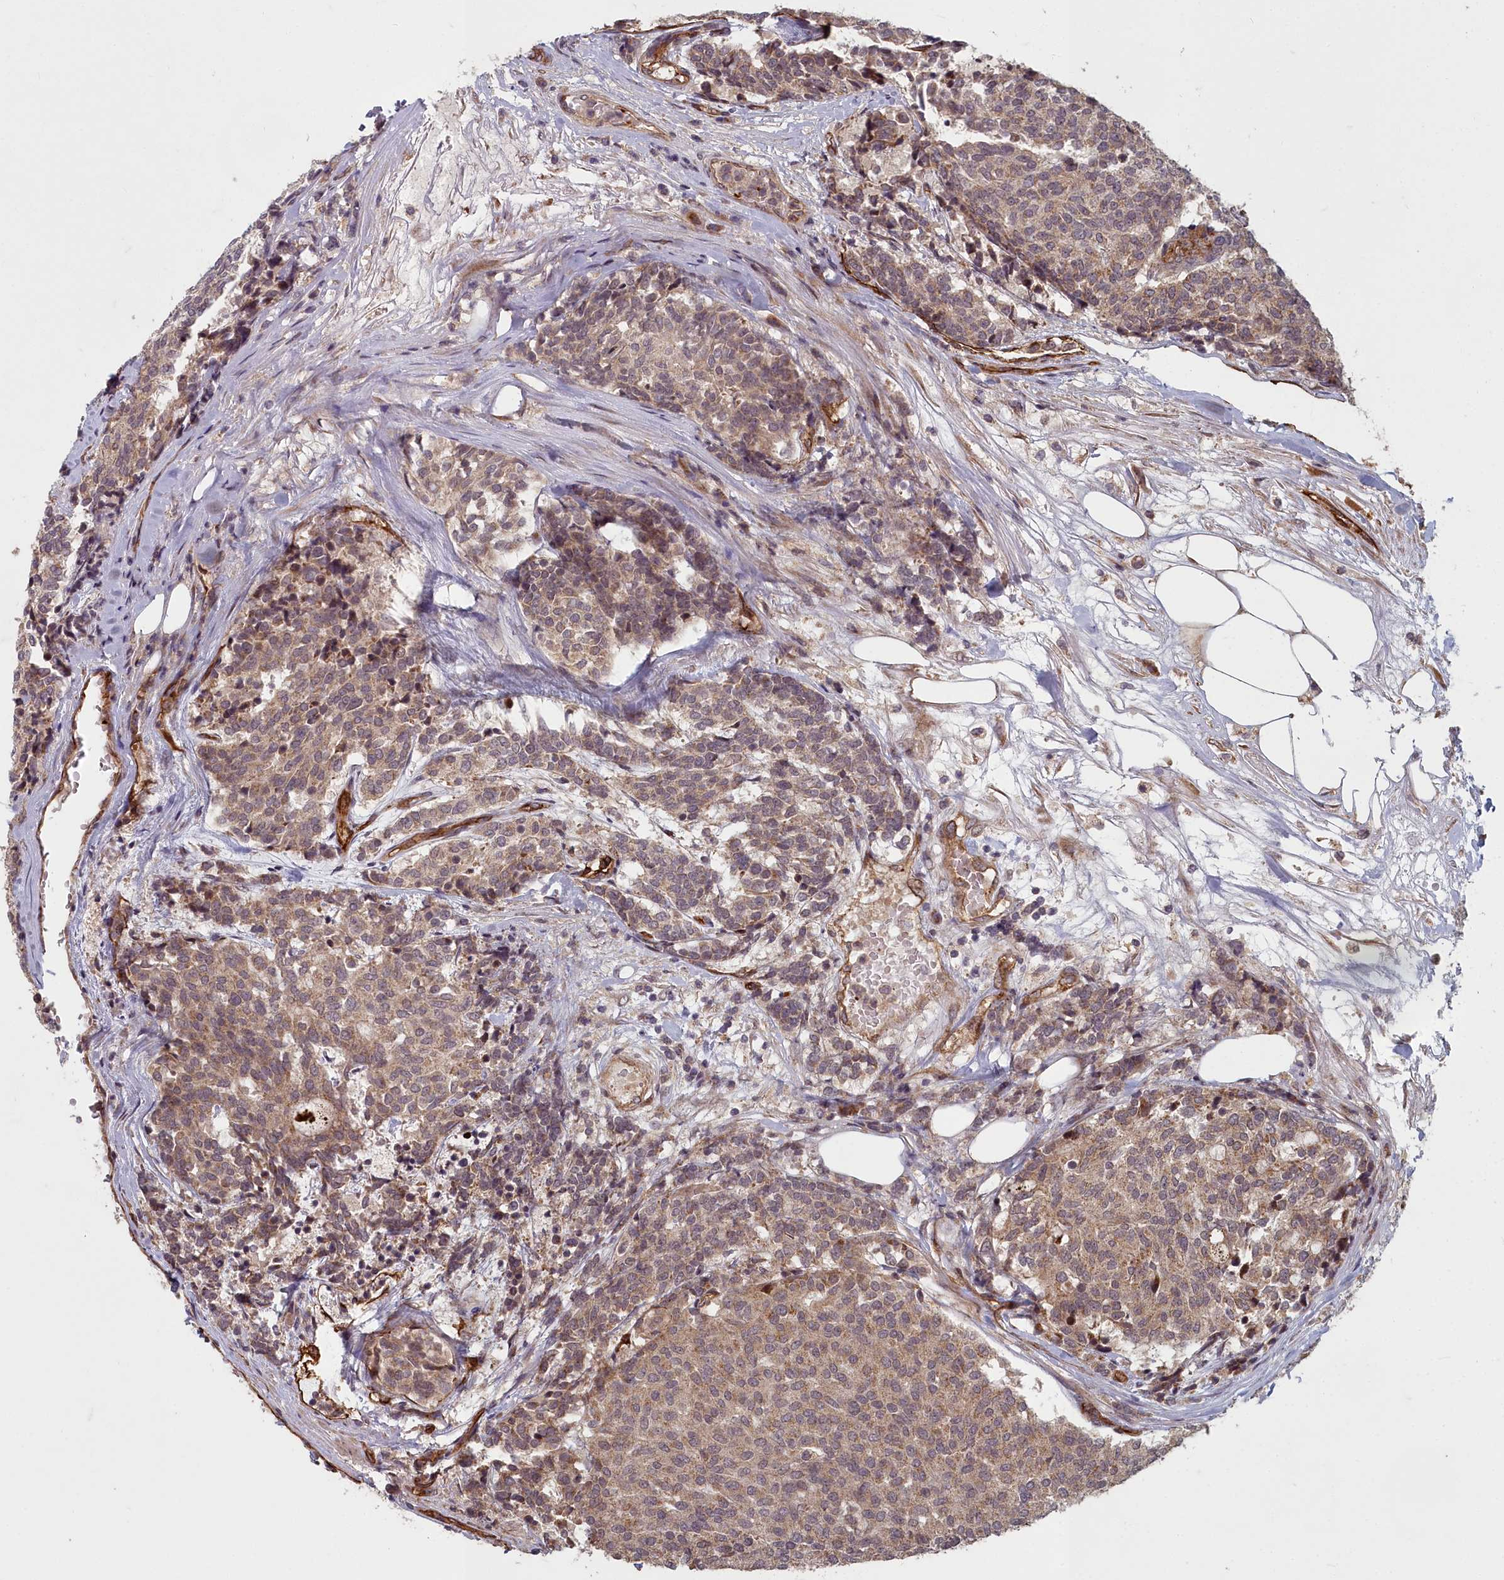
{"staining": {"intensity": "weak", "quantity": ">75%", "location": "cytoplasmic/membranous"}, "tissue": "carcinoid", "cell_type": "Tumor cells", "image_type": "cancer", "snomed": [{"axis": "morphology", "description": "Carcinoid, malignant, NOS"}, {"axis": "topography", "description": "Pancreas"}], "caption": "Carcinoid tissue shows weak cytoplasmic/membranous staining in about >75% of tumor cells The staining is performed using DAB (3,3'-diaminobenzidine) brown chromogen to label protein expression. The nuclei are counter-stained blue using hematoxylin.", "gene": "TSPYL4", "patient": {"sex": "female", "age": 54}}